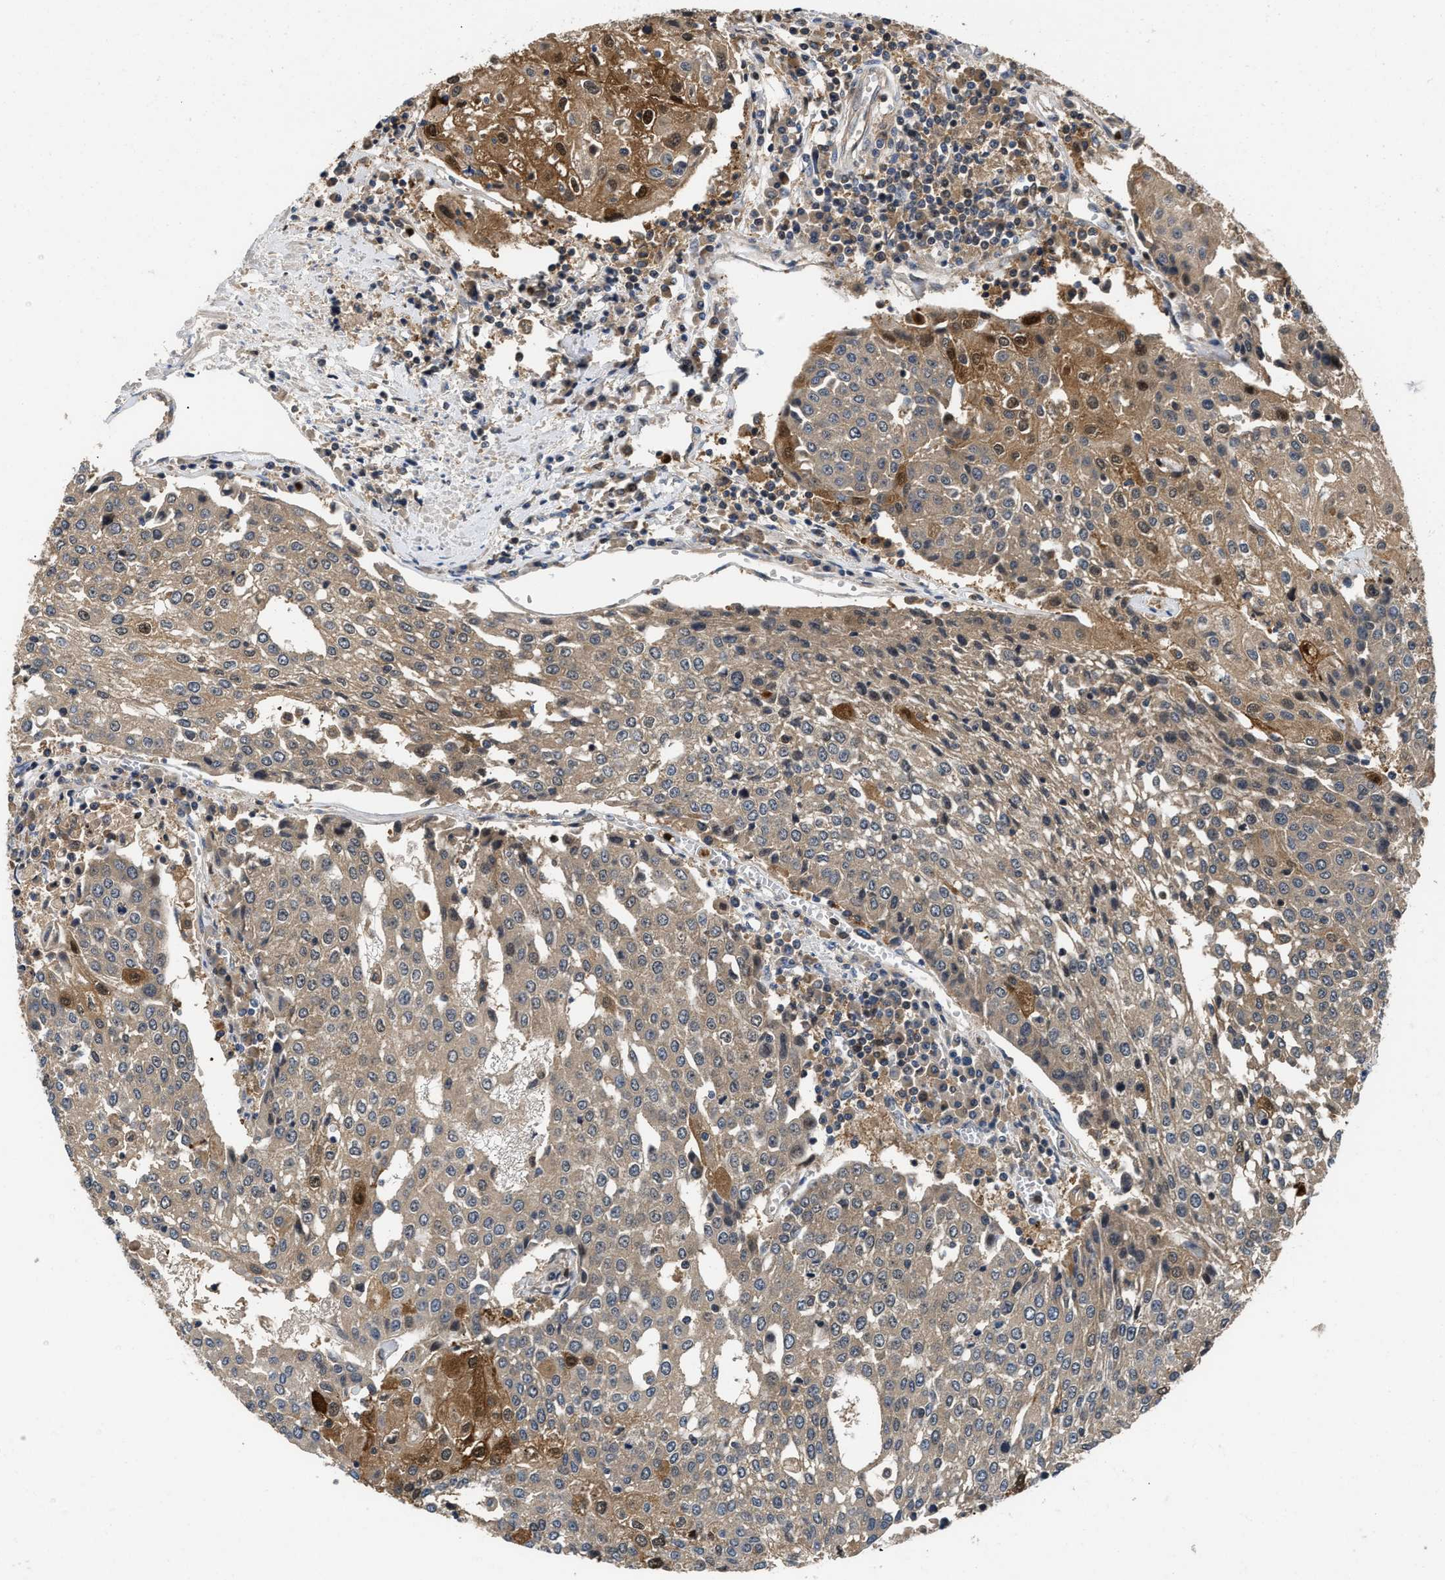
{"staining": {"intensity": "moderate", "quantity": "25%-75%", "location": "cytoplasmic/membranous"}, "tissue": "urothelial cancer", "cell_type": "Tumor cells", "image_type": "cancer", "snomed": [{"axis": "morphology", "description": "Urothelial carcinoma, High grade"}, {"axis": "topography", "description": "Urinary bladder"}], "caption": "High-power microscopy captured an immunohistochemistry (IHC) image of urothelial cancer, revealing moderate cytoplasmic/membranous staining in approximately 25%-75% of tumor cells.", "gene": "OSTF1", "patient": {"sex": "female", "age": 85}}